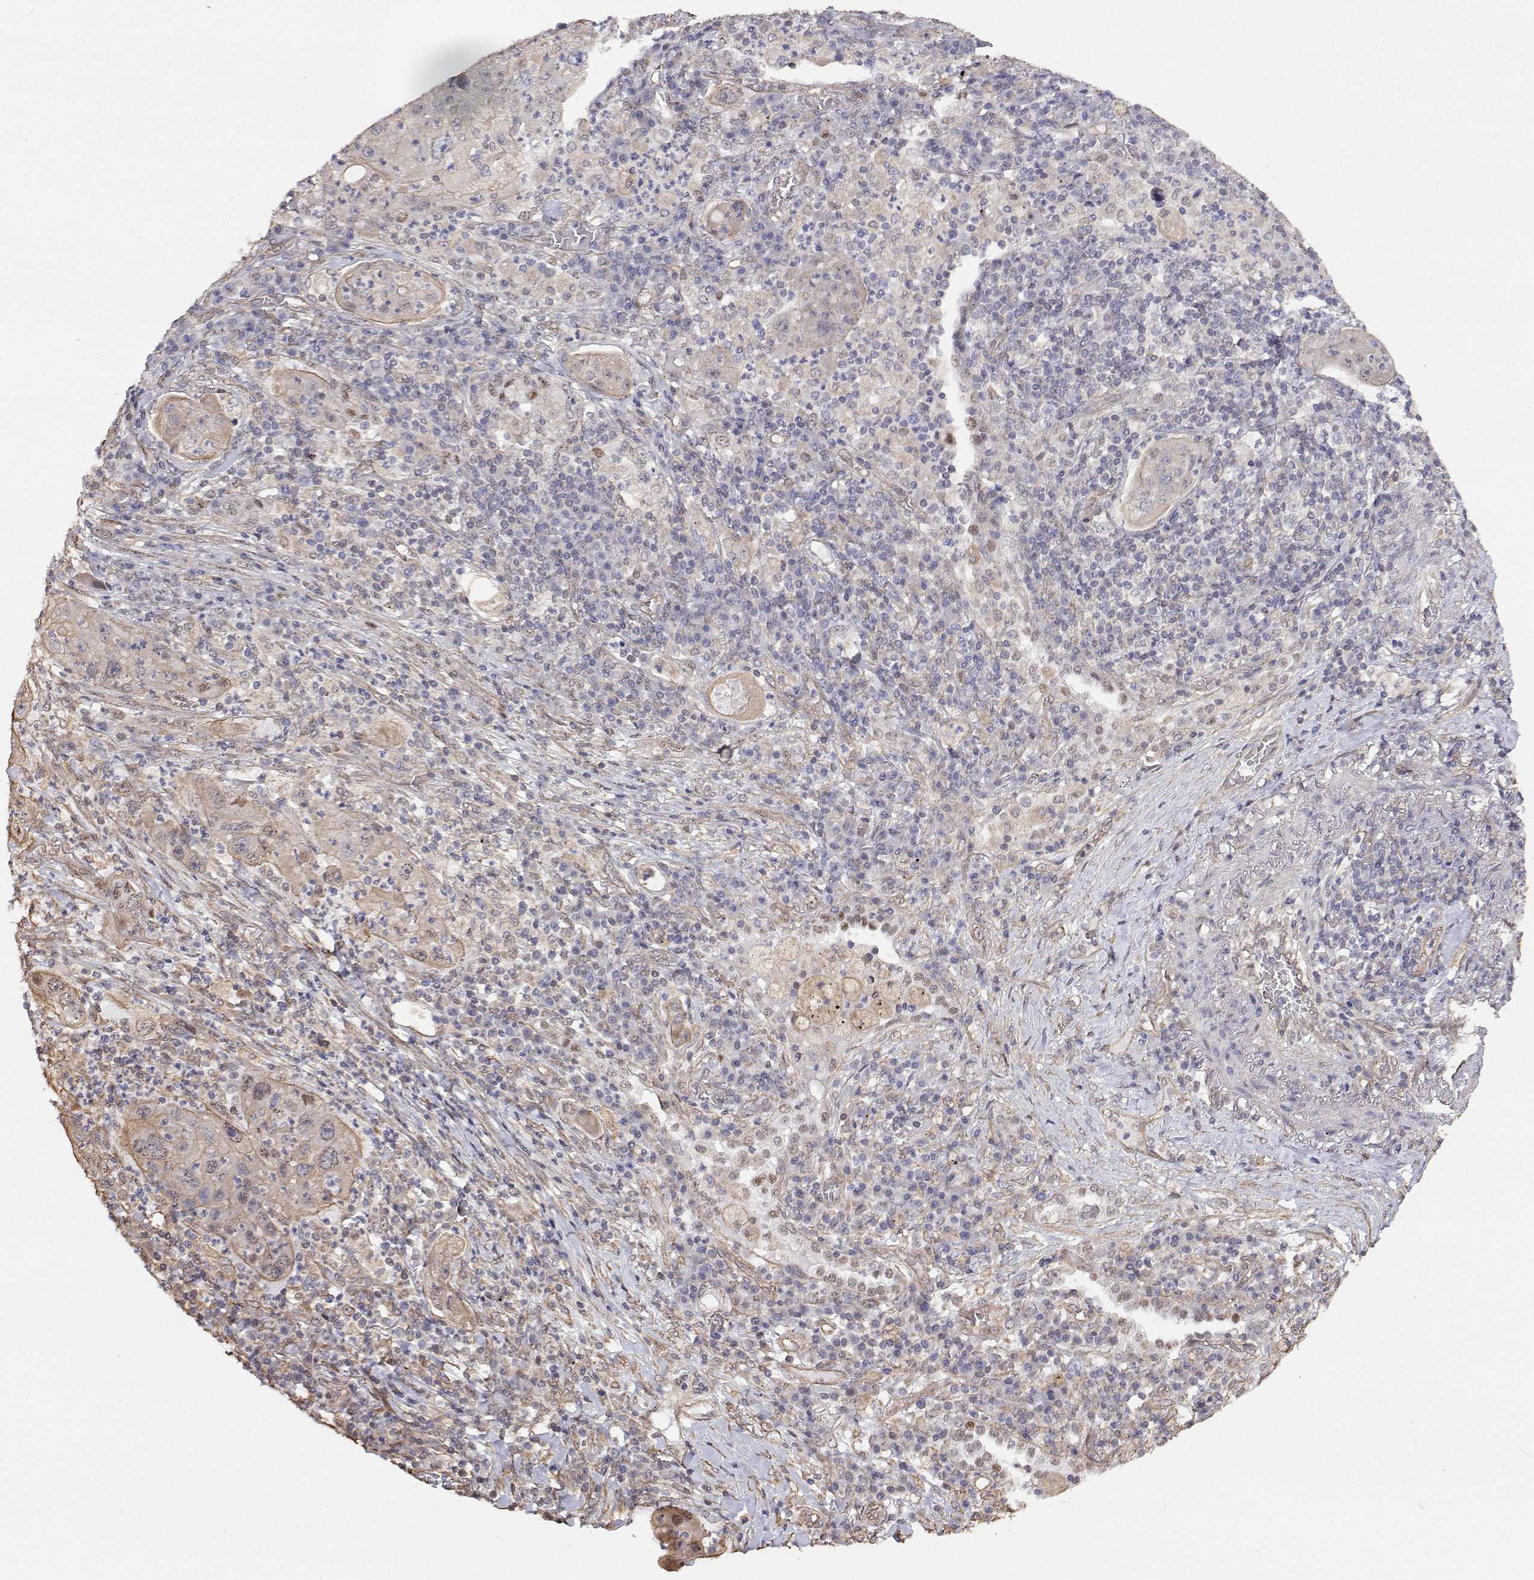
{"staining": {"intensity": "negative", "quantity": "none", "location": "none"}, "tissue": "lung cancer", "cell_type": "Tumor cells", "image_type": "cancer", "snomed": [{"axis": "morphology", "description": "Squamous cell carcinoma, NOS"}, {"axis": "topography", "description": "Lung"}], "caption": "Tumor cells show no significant staining in lung cancer (squamous cell carcinoma).", "gene": "GSDMA", "patient": {"sex": "female", "age": 59}}